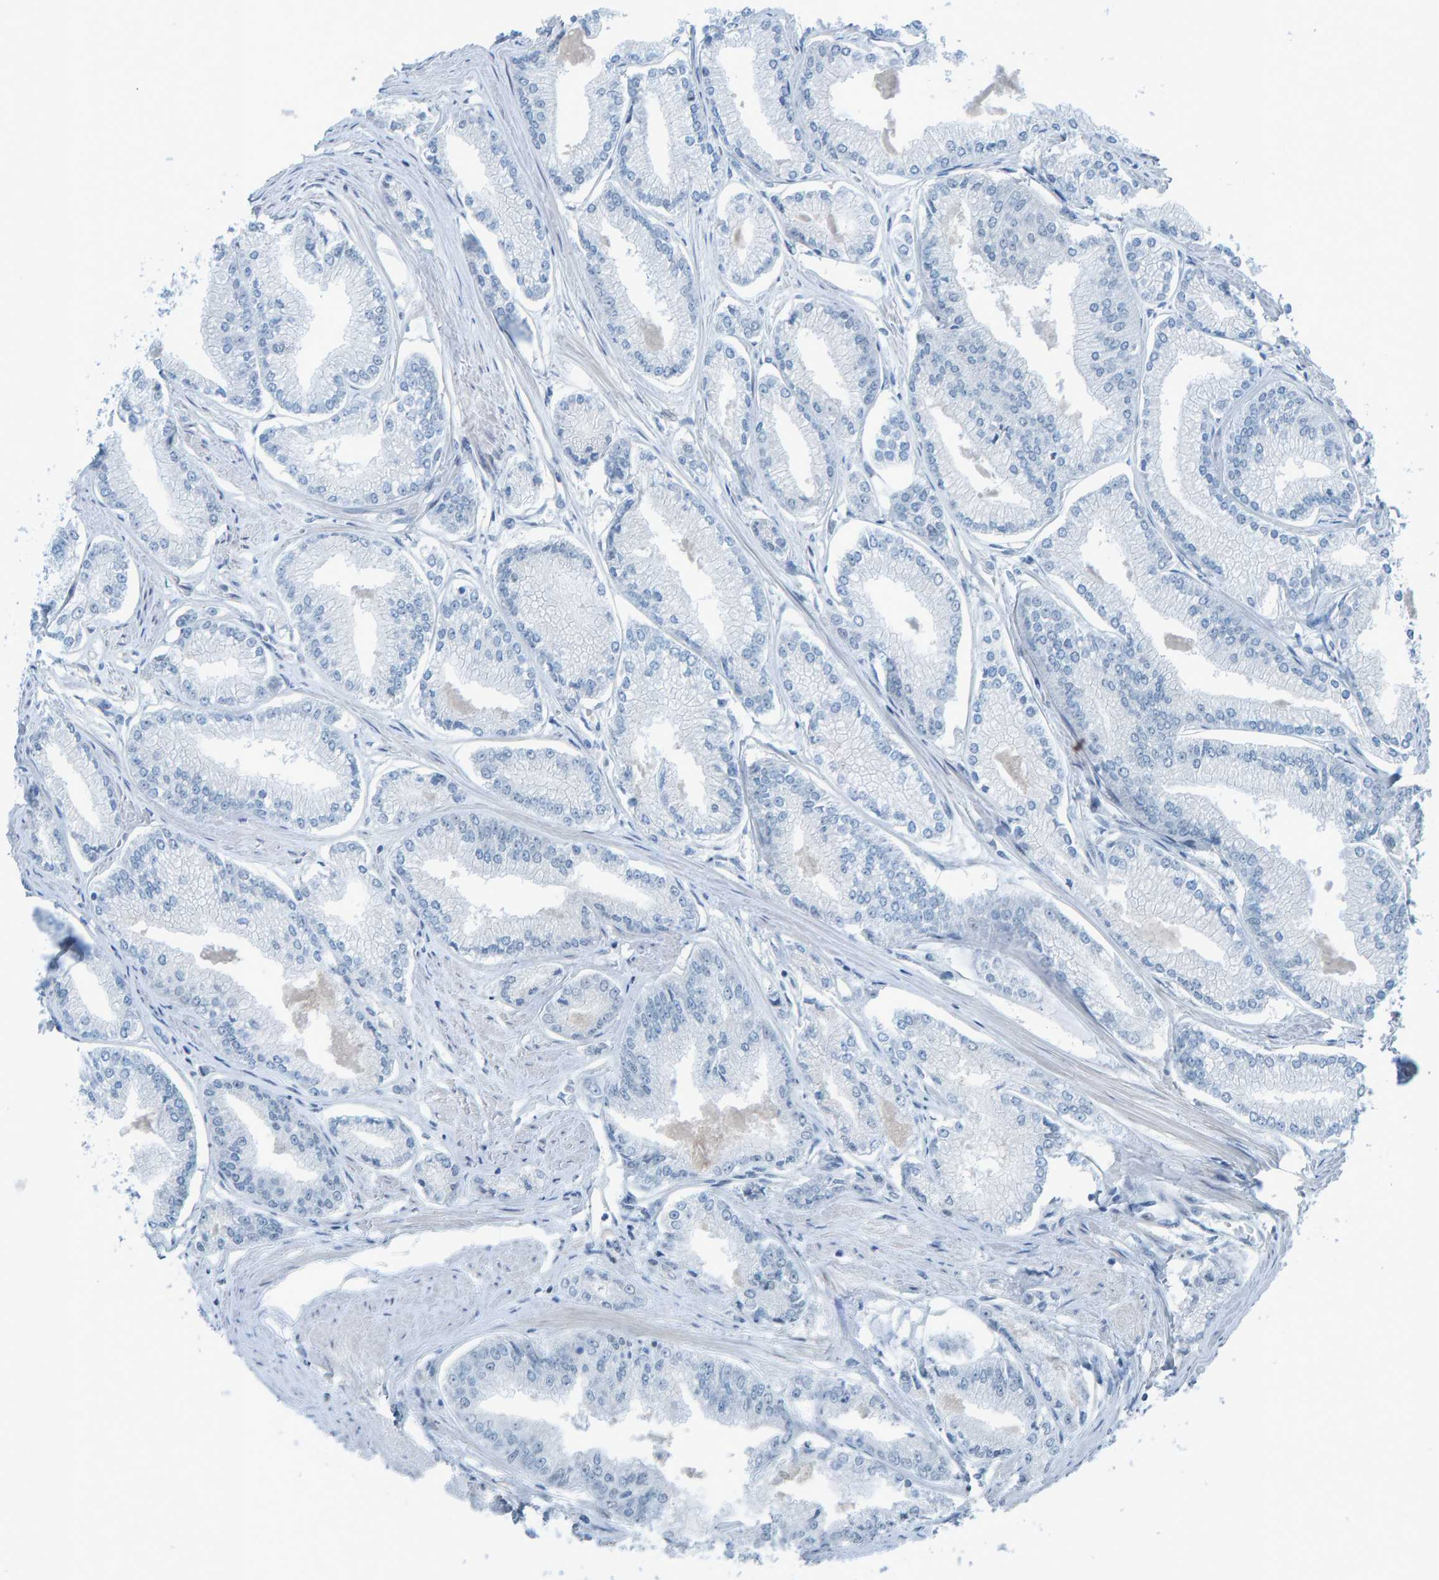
{"staining": {"intensity": "negative", "quantity": "none", "location": "none"}, "tissue": "prostate cancer", "cell_type": "Tumor cells", "image_type": "cancer", "snomed": [{"axis": "morphology", "description": "Adenocarcinoma, Low grade"}, {"axis": "topography", "description": "Prostate"}], "caption": "Immunohistochemical staining of human prostate low-grade adenocarcinoma reveals no significant staining in tumor cells. (Stains: DAB (3,3'-diaminobenzidine) IHC with hematoxylin counter stain, Microscopy: brightfield microscopy at high magnification).", "gene": "CNP", "patient": {"sex": "male", "age": 52}}